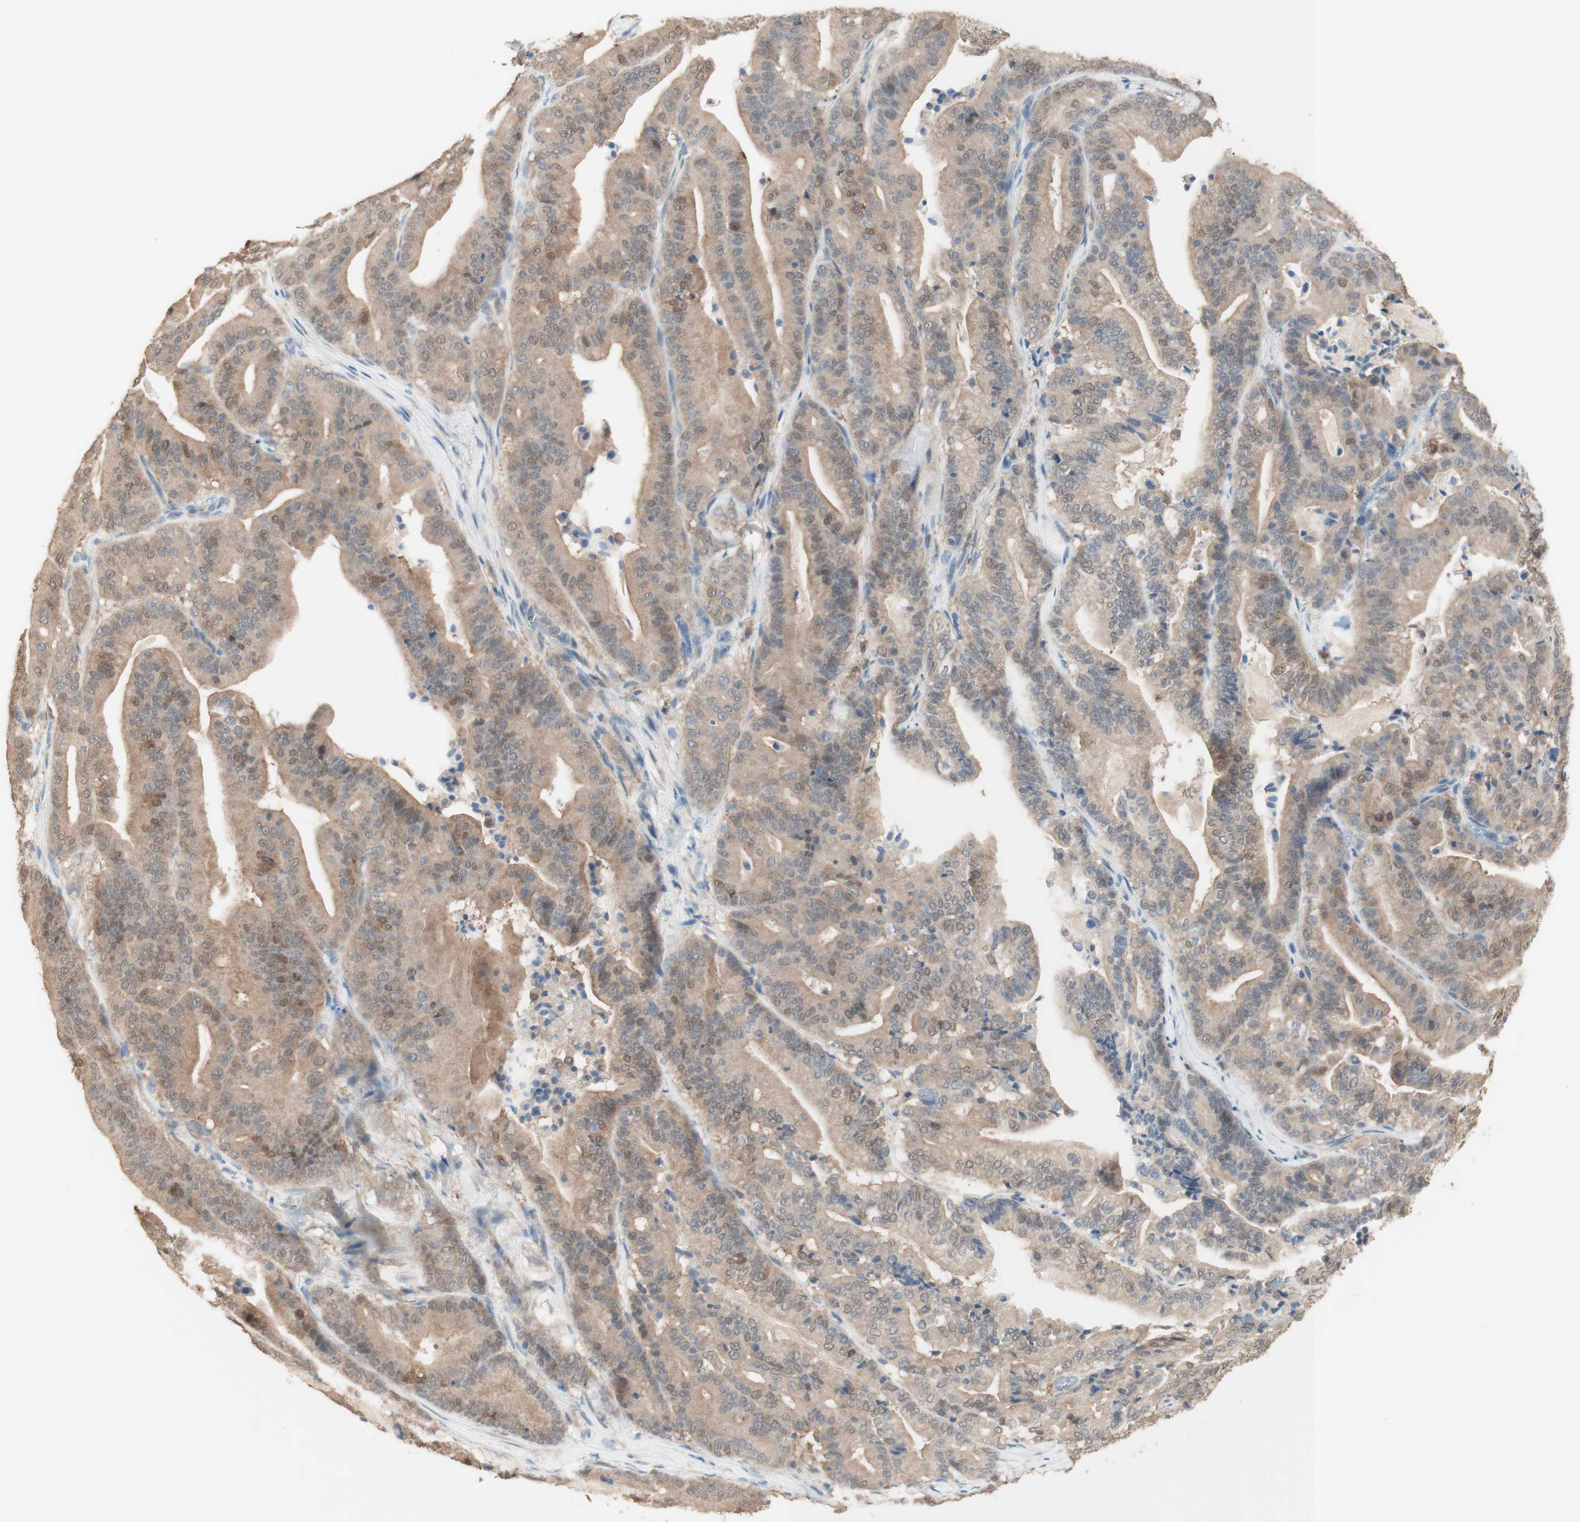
{"staining": {"intensity": "weak", "quantity": ">75%", "location": "cytoplasmic/membranous"}, "tissue": "pancreatic cancer", "cell_type": "Tumor cells", "image_type": "cancer", "snomed": [{"axis": "morphology", "description": "Adenocarcinoma, NOS"}, {"axis": "topography", "description": "Pancreas"}], "caption": "Immunohistochemistry staining of pancreatic adenocarcinoma, which shows low levels of weak cytoplasmic/membranous staining in about >75% of tumor cells indicating weak cytoplasmic/membranous protein staining. The staining was performed using DAB (3,3'-diaminobenzidine) (brown) for protein detection and nuclei were counterstained in hematoxylin (blue).", "gene": "COMT", "patient": {"sex": "male", "age": 63}}